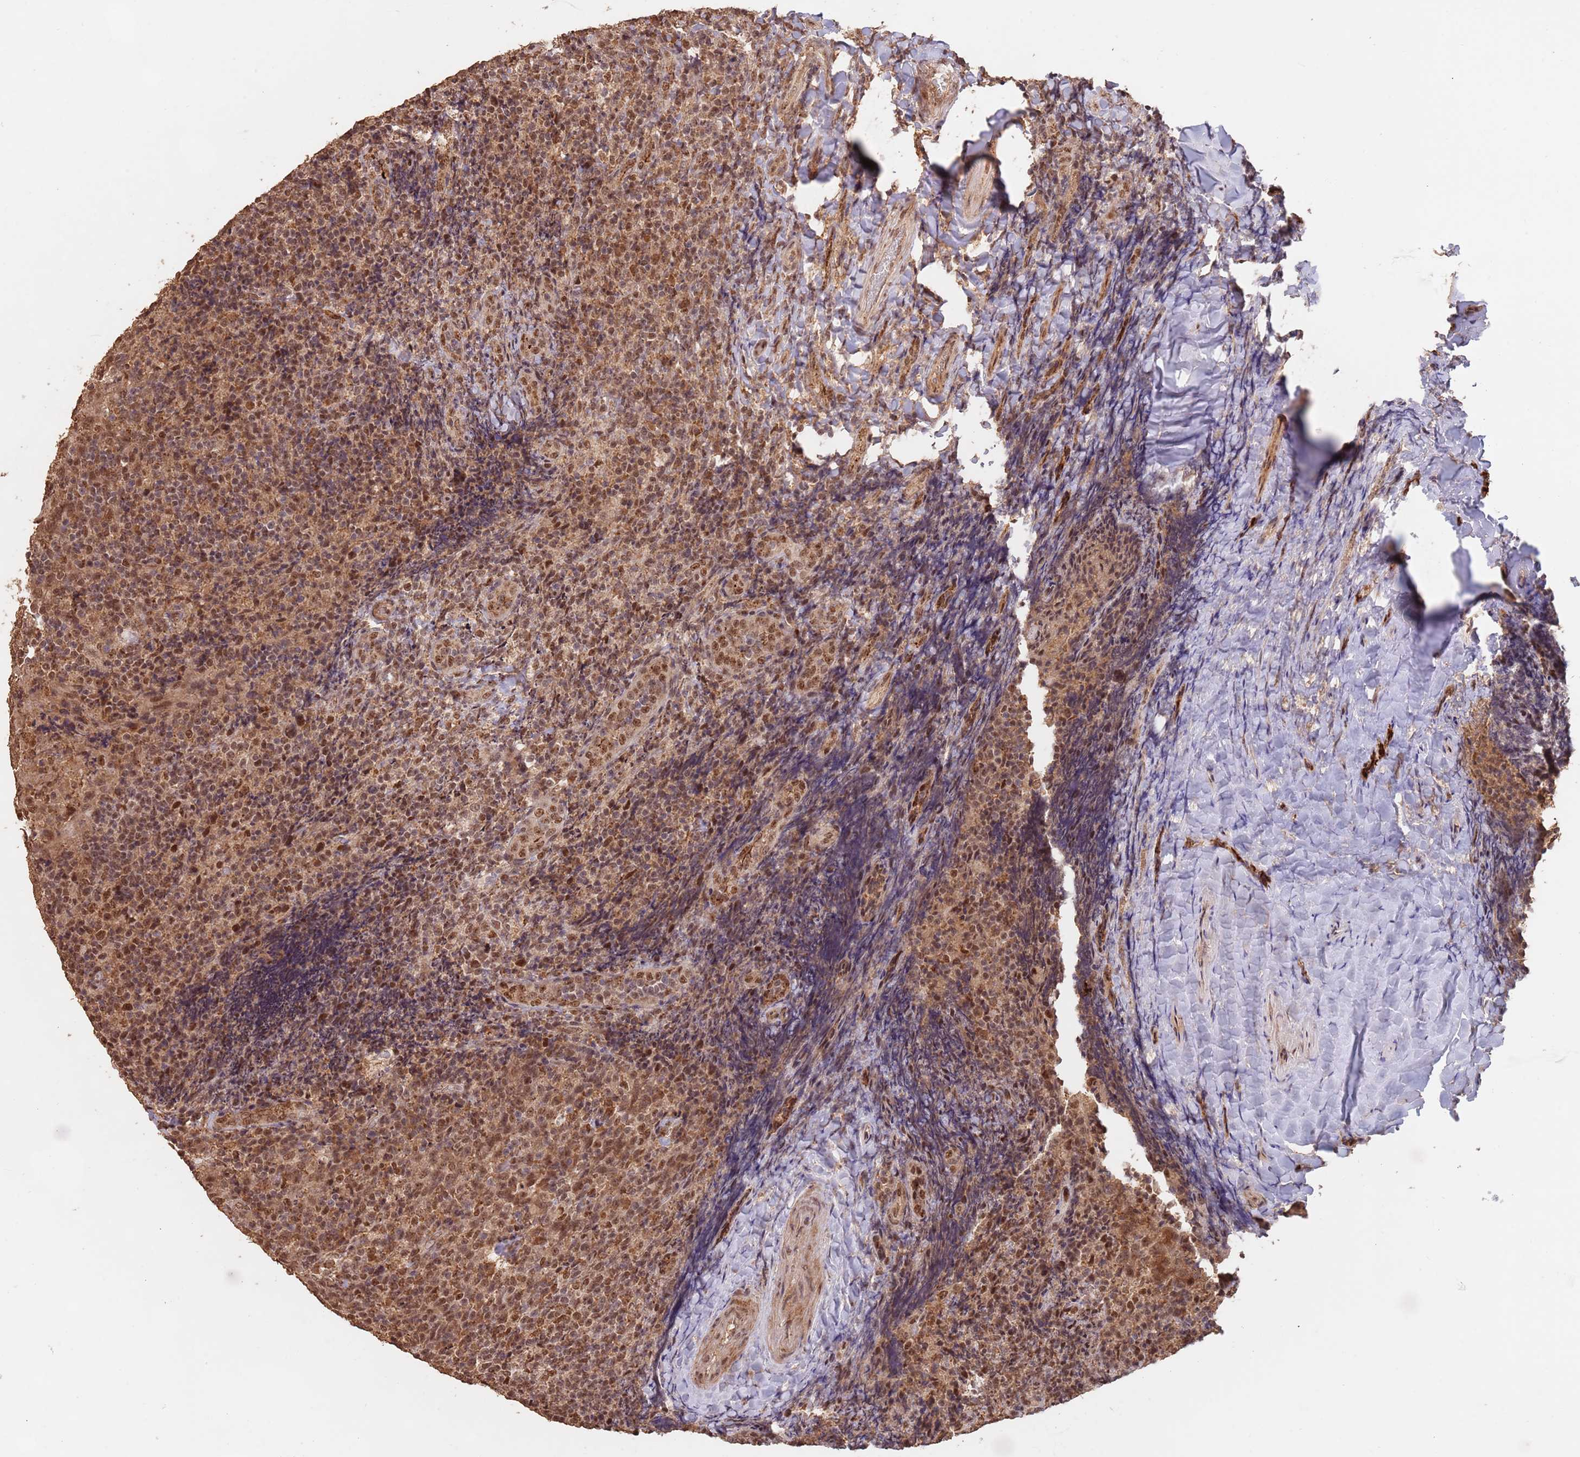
{"staining": {"intensity": "moderate", "quantity": ">75%", "location": "nuclear"}, "tissue": "tonsil", "cell_type": "Germinal center cells", "image_type": "normal", "snomed": [{"axis": "morphology", "description": "Normal tissue, NOS"}, {"axis": "topography", "description": "Tonsil"}], "caption": "This histopathology image exhibits IHC staining of unremarkable tonsil, with medium moderate nuclear expression in approximately >75% of germinal center cells.", "gene": "RFXANK", "patient": {"sex": "female", "age": 10}}